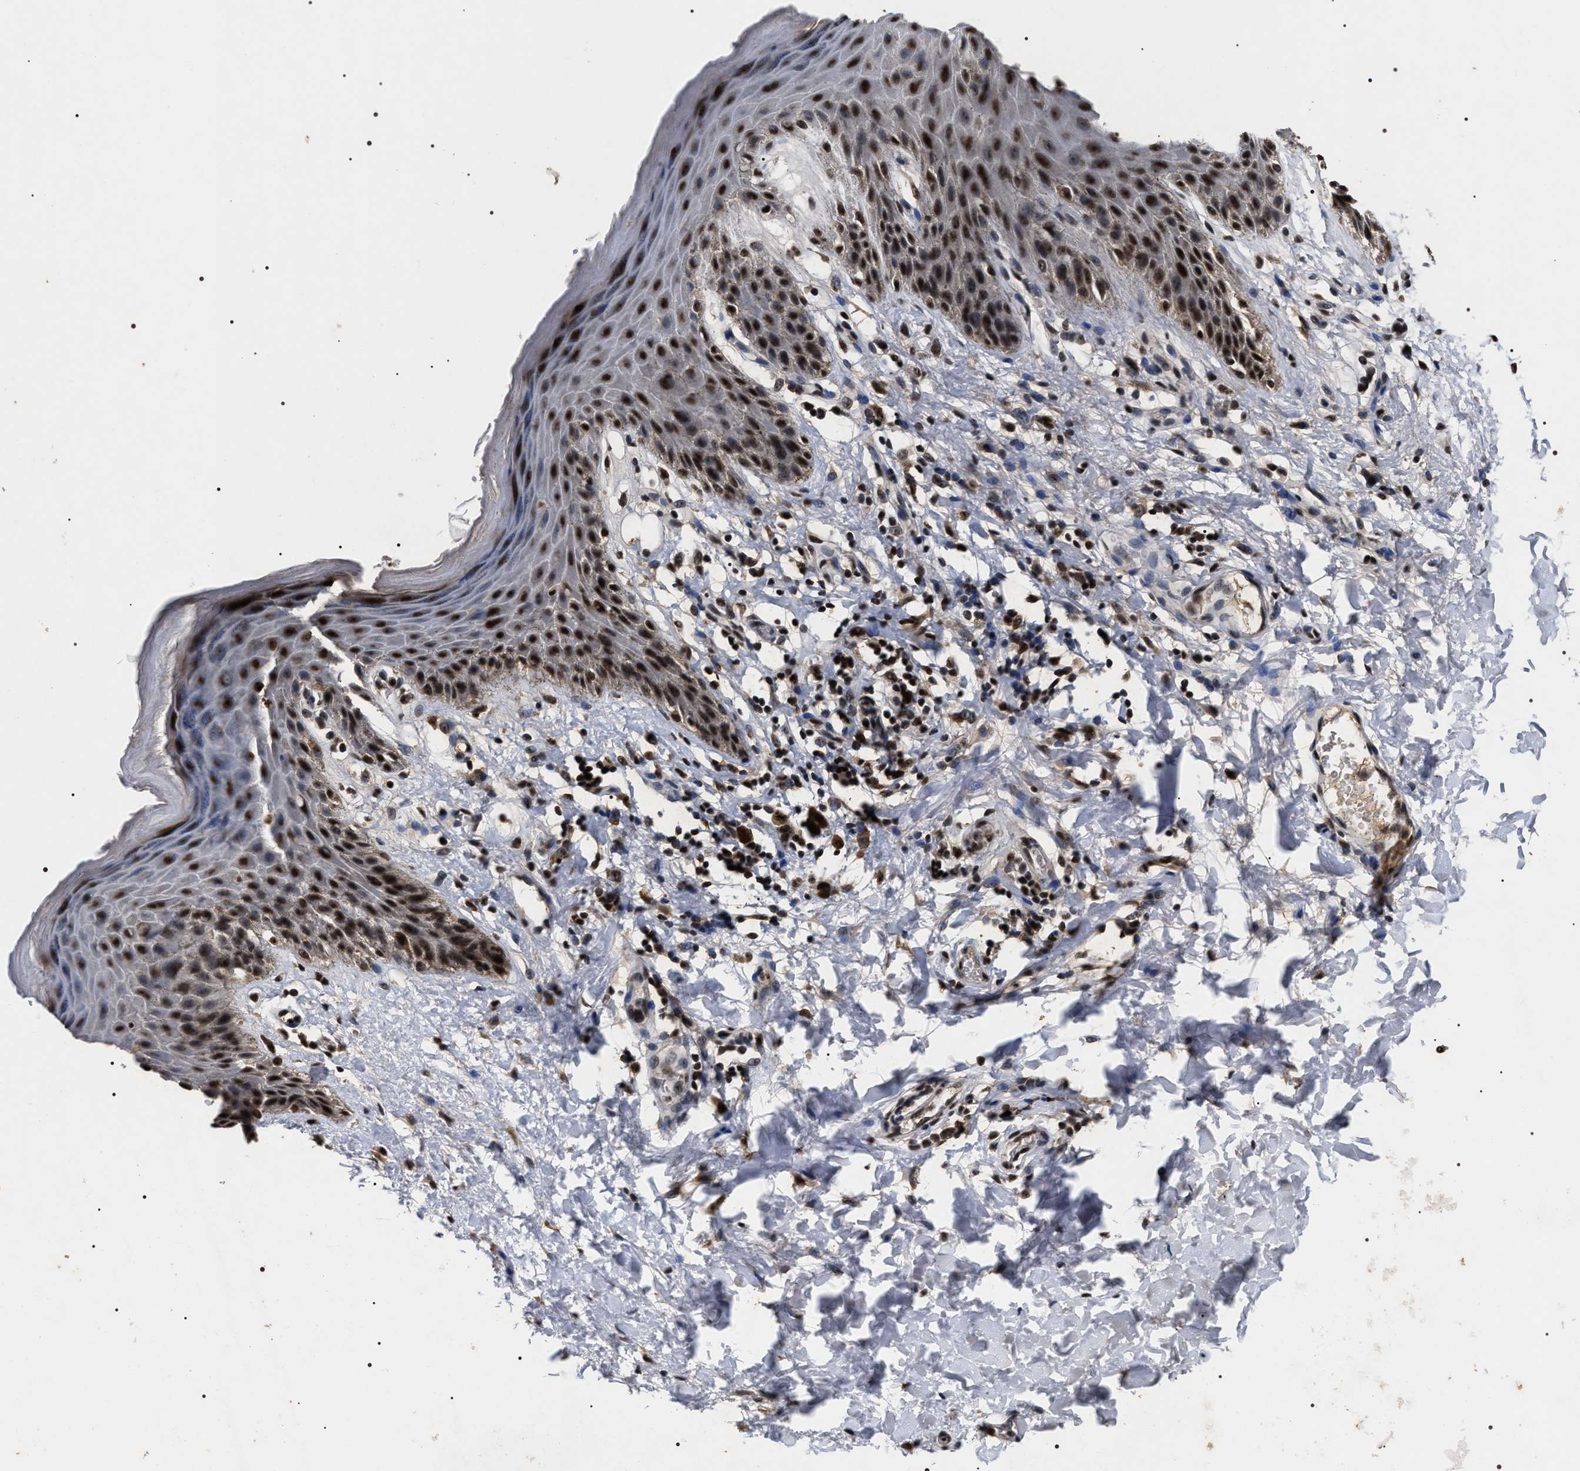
{"staining": {"intensity": "strong", "quantity": ">75%", "location": "nuclear"}, "tissue": "skin", "cell_type": "Epidermal cells", "image_type": "normal", "snomed": [{"axis": "morphology", "description": "Normal tissue, NOS"}, {"axis": "topography", "description": "Anal"}], "caption": "This micrograph reveals IHC staining of benign skin, with high strong nuclear positivity in approximately >75% of epidermal cells.", "gene": "RRP1B", "patient": {"sex": "male", "age": 44}}